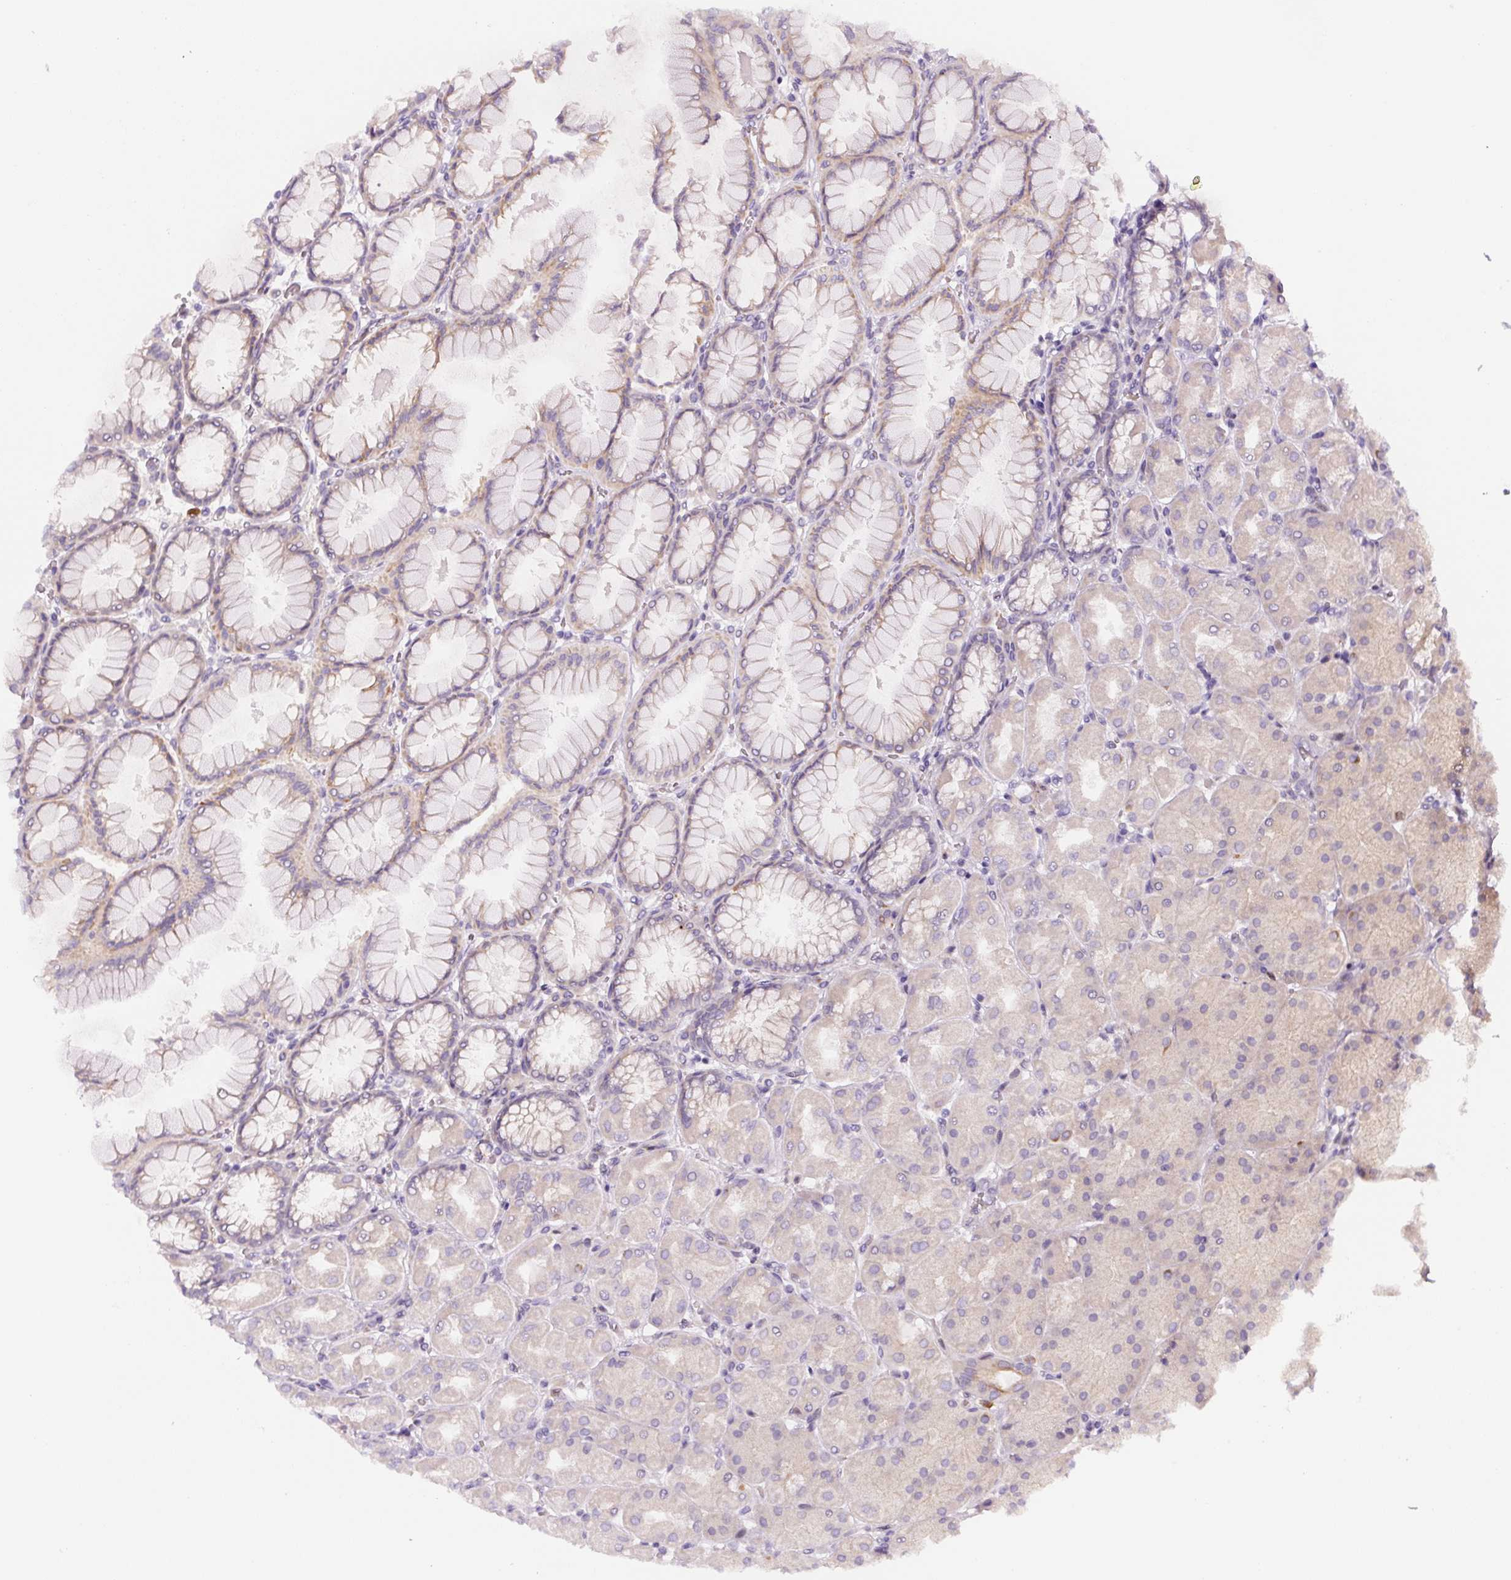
{"staining": {"intensity": "moderate", "quantity": "<25%", "location": "cytoplasmic/membranous"}, "tissue": "stomach", "cell_type": "Glandular cells", "image_type": "normal", "snomed": [{"axis": "morphology", "description": "Normal tissue, NOS"}, {"axis": "topography", "description": "Stomach, upper"}], "caption": "Immunohistochemical staining of unremarkable stomach demonstrates <25% levels of moderate cytoplasmic/membranous protein positivity in about <25% of glandular cells.", "gene": "YIF1B", "patient": {"sex": "female", "age": 56}}